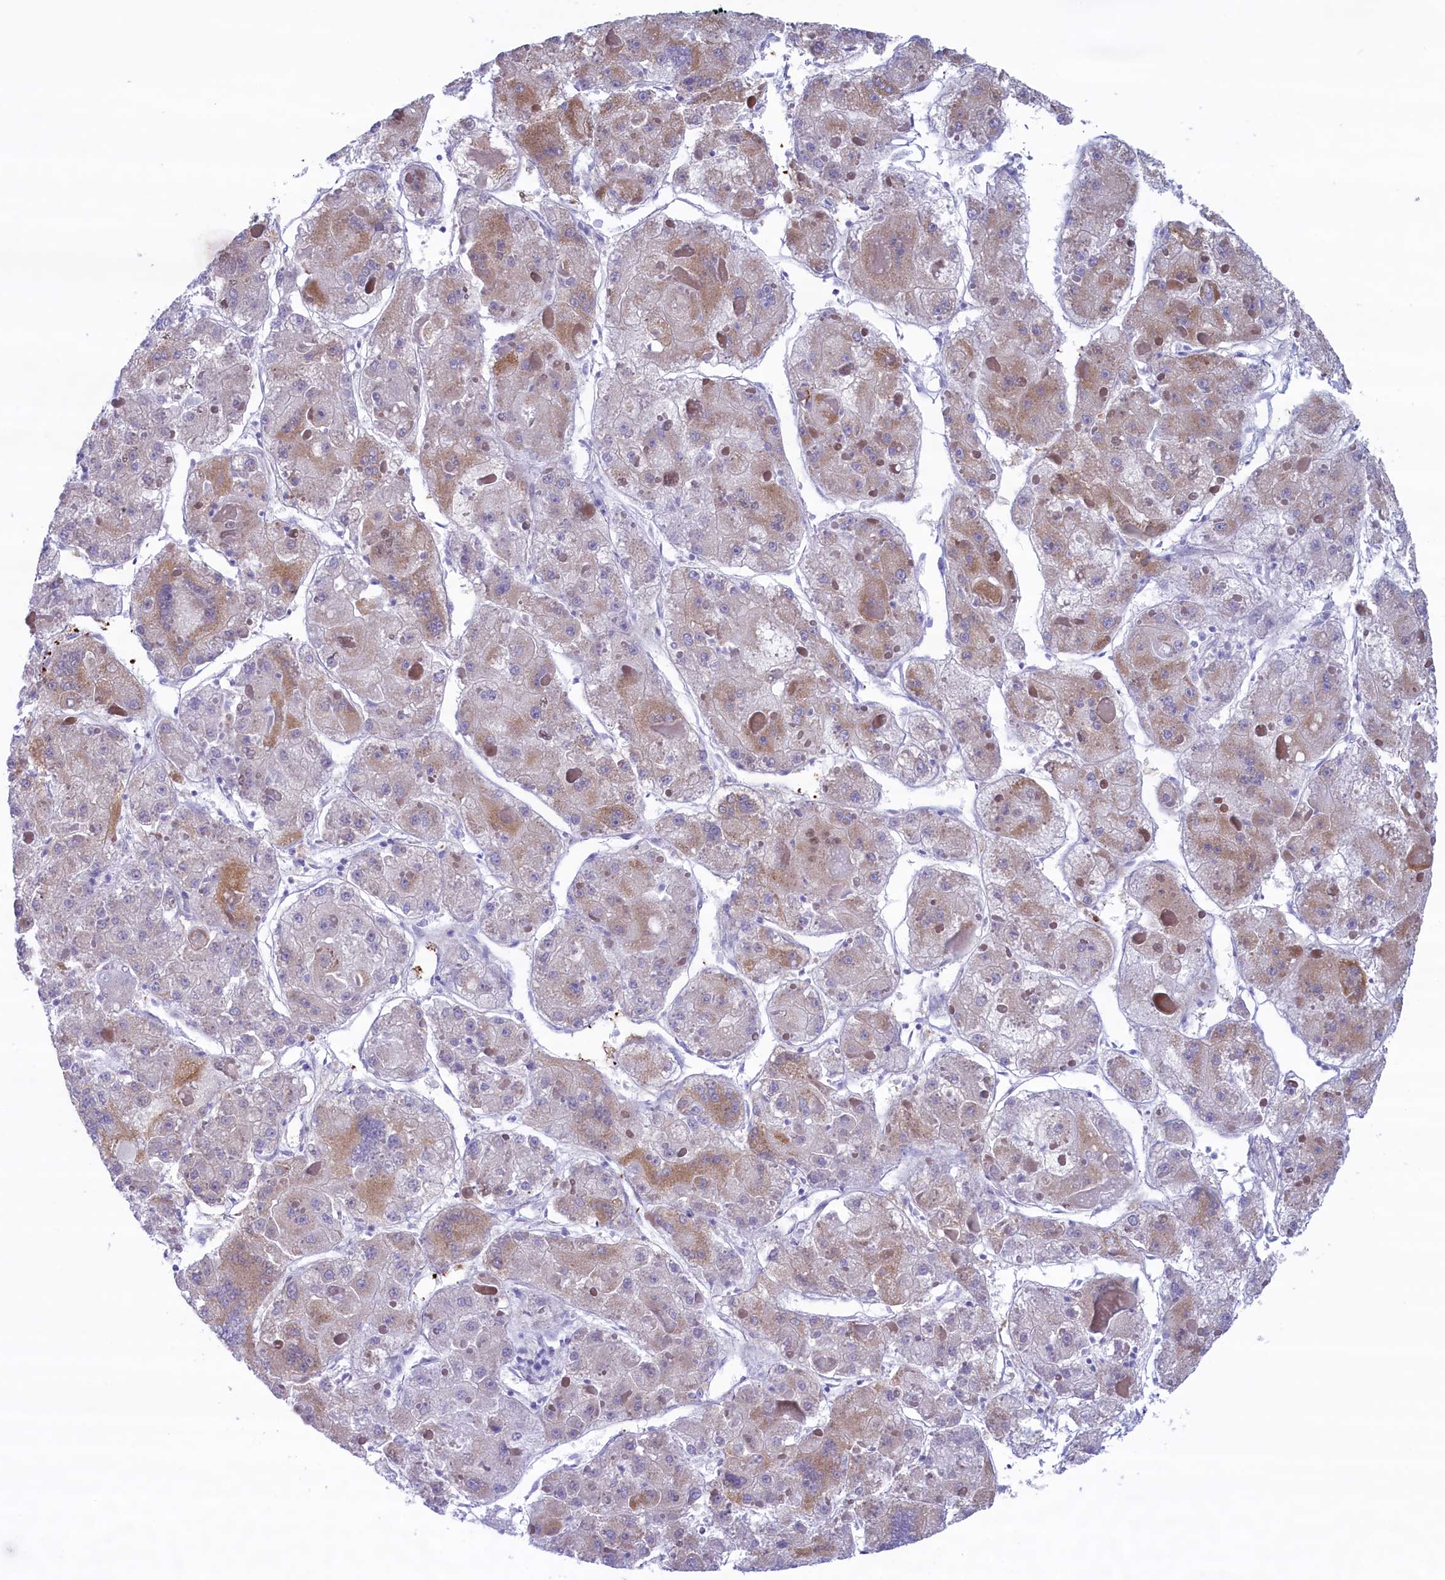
{"staining": {"intensity": "weak", "quantity": "25%-75%", "location": "cytoplasmic/membranous"}, "tissue": "liver cancer", "cell_type": "Tumor cells", "image_type": "cancer", "snomed": [{"axis": "morphology", "description": "Carcinoma, Hepatocellular, NOS"}, {"axis": "topography", "description": "Liver"}], "caption": "Protein expression analysis of liver cancer (hepatocellular carcinoma) shows weak cytoplasmic/membranous staining in about 25%-75% of tumor cells. Nuclei are stained in blue.", "gene": "MPV17L2", "patient": {"sex": "female", "age": 73}}